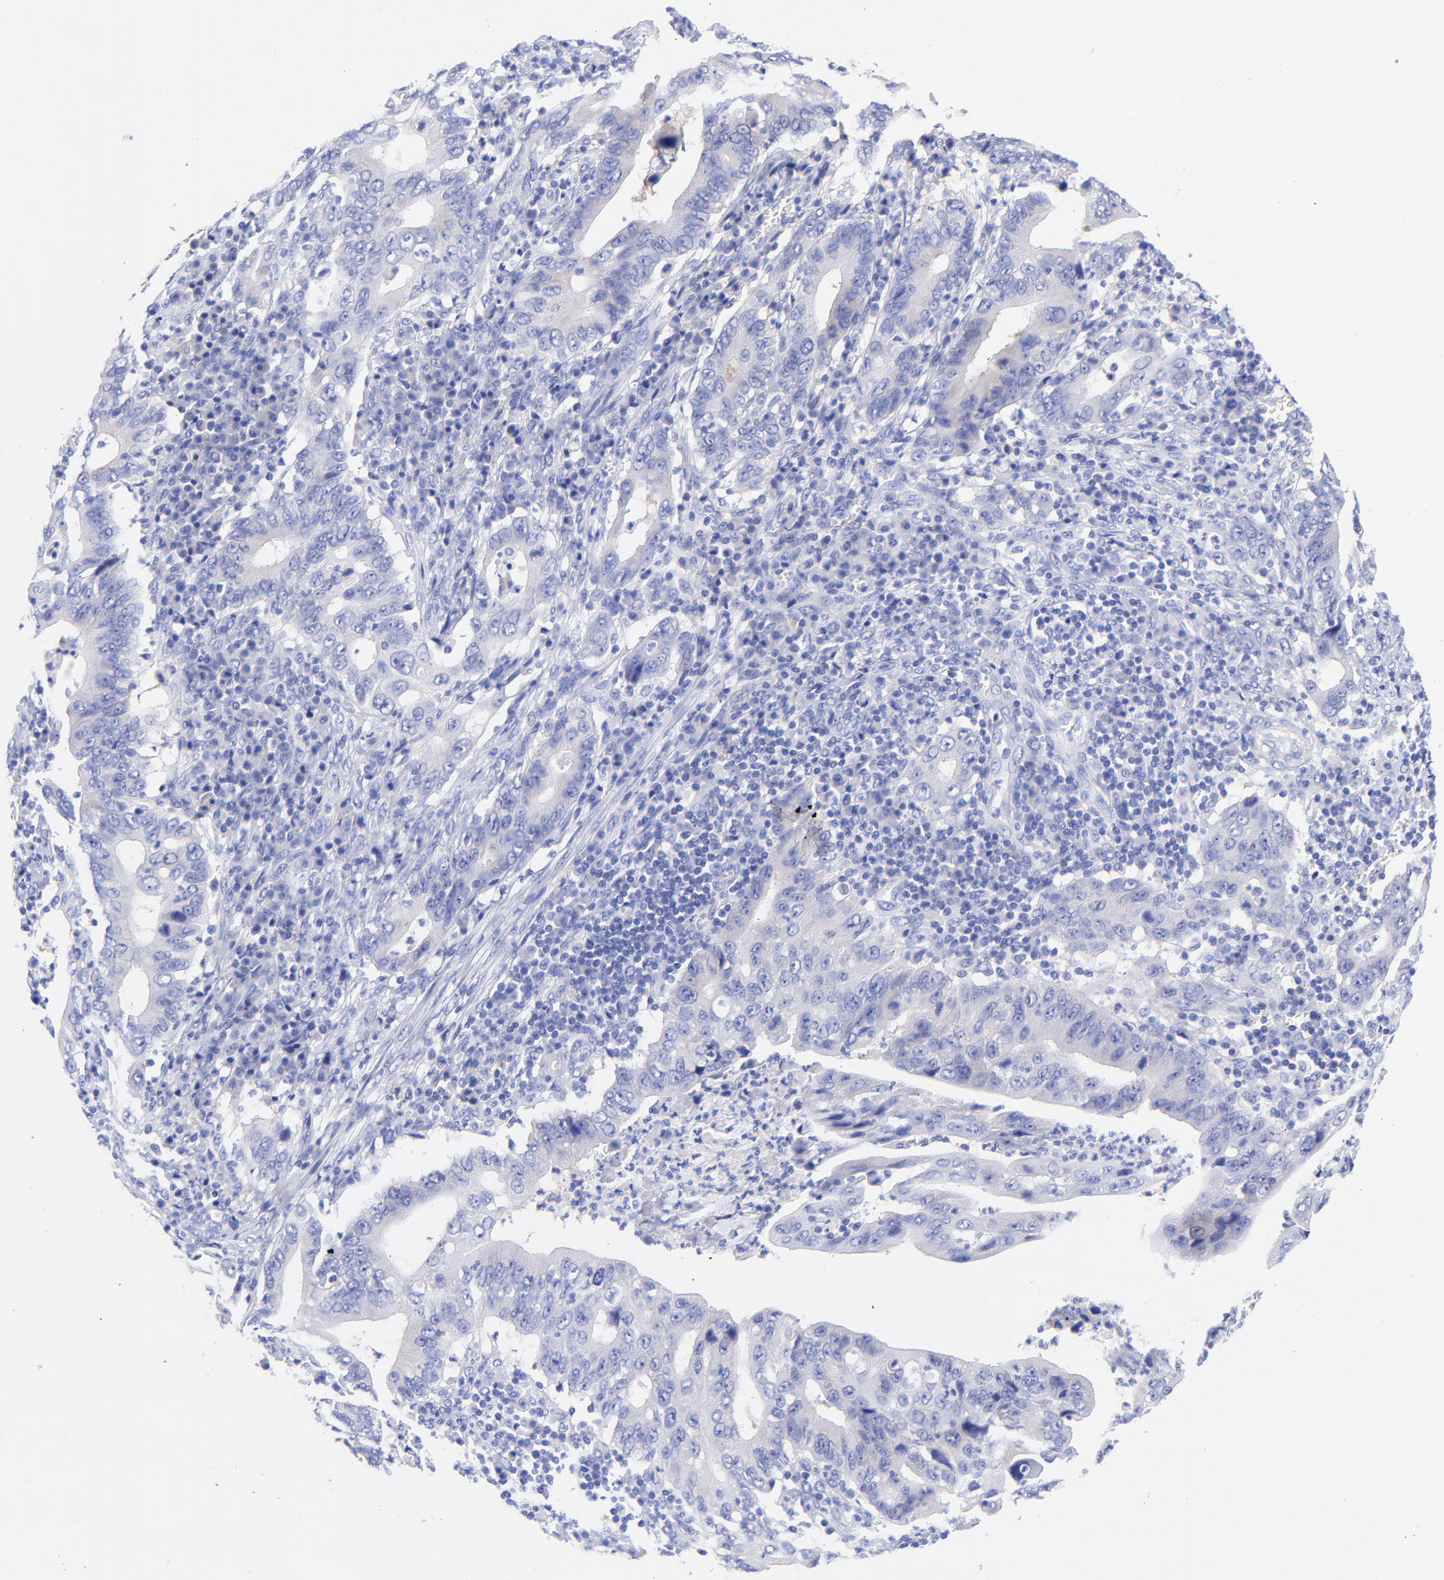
{"staining": {"intensity": "negative", "quantity": "none", "location": "none"}, "tissue": "stomach cancer", "cell_type": "Tumor cells", "image_type": "cancer", "snomed": [{"axis": "morphology", "description": "Adenocarcinoma, NOS"}, {"axis": "topography", "description": "Stomach, upper"}], "caption": "Immunohistochemistry image of neoplastic tissue: stomach cancer (adenocarcinoma) stained with DAB (3,3'-diaminobenzidine) displays no significant protein positivity in tumor cells.", "gene": "GPHN", "patient": {"sex": "male", "age": 63}}